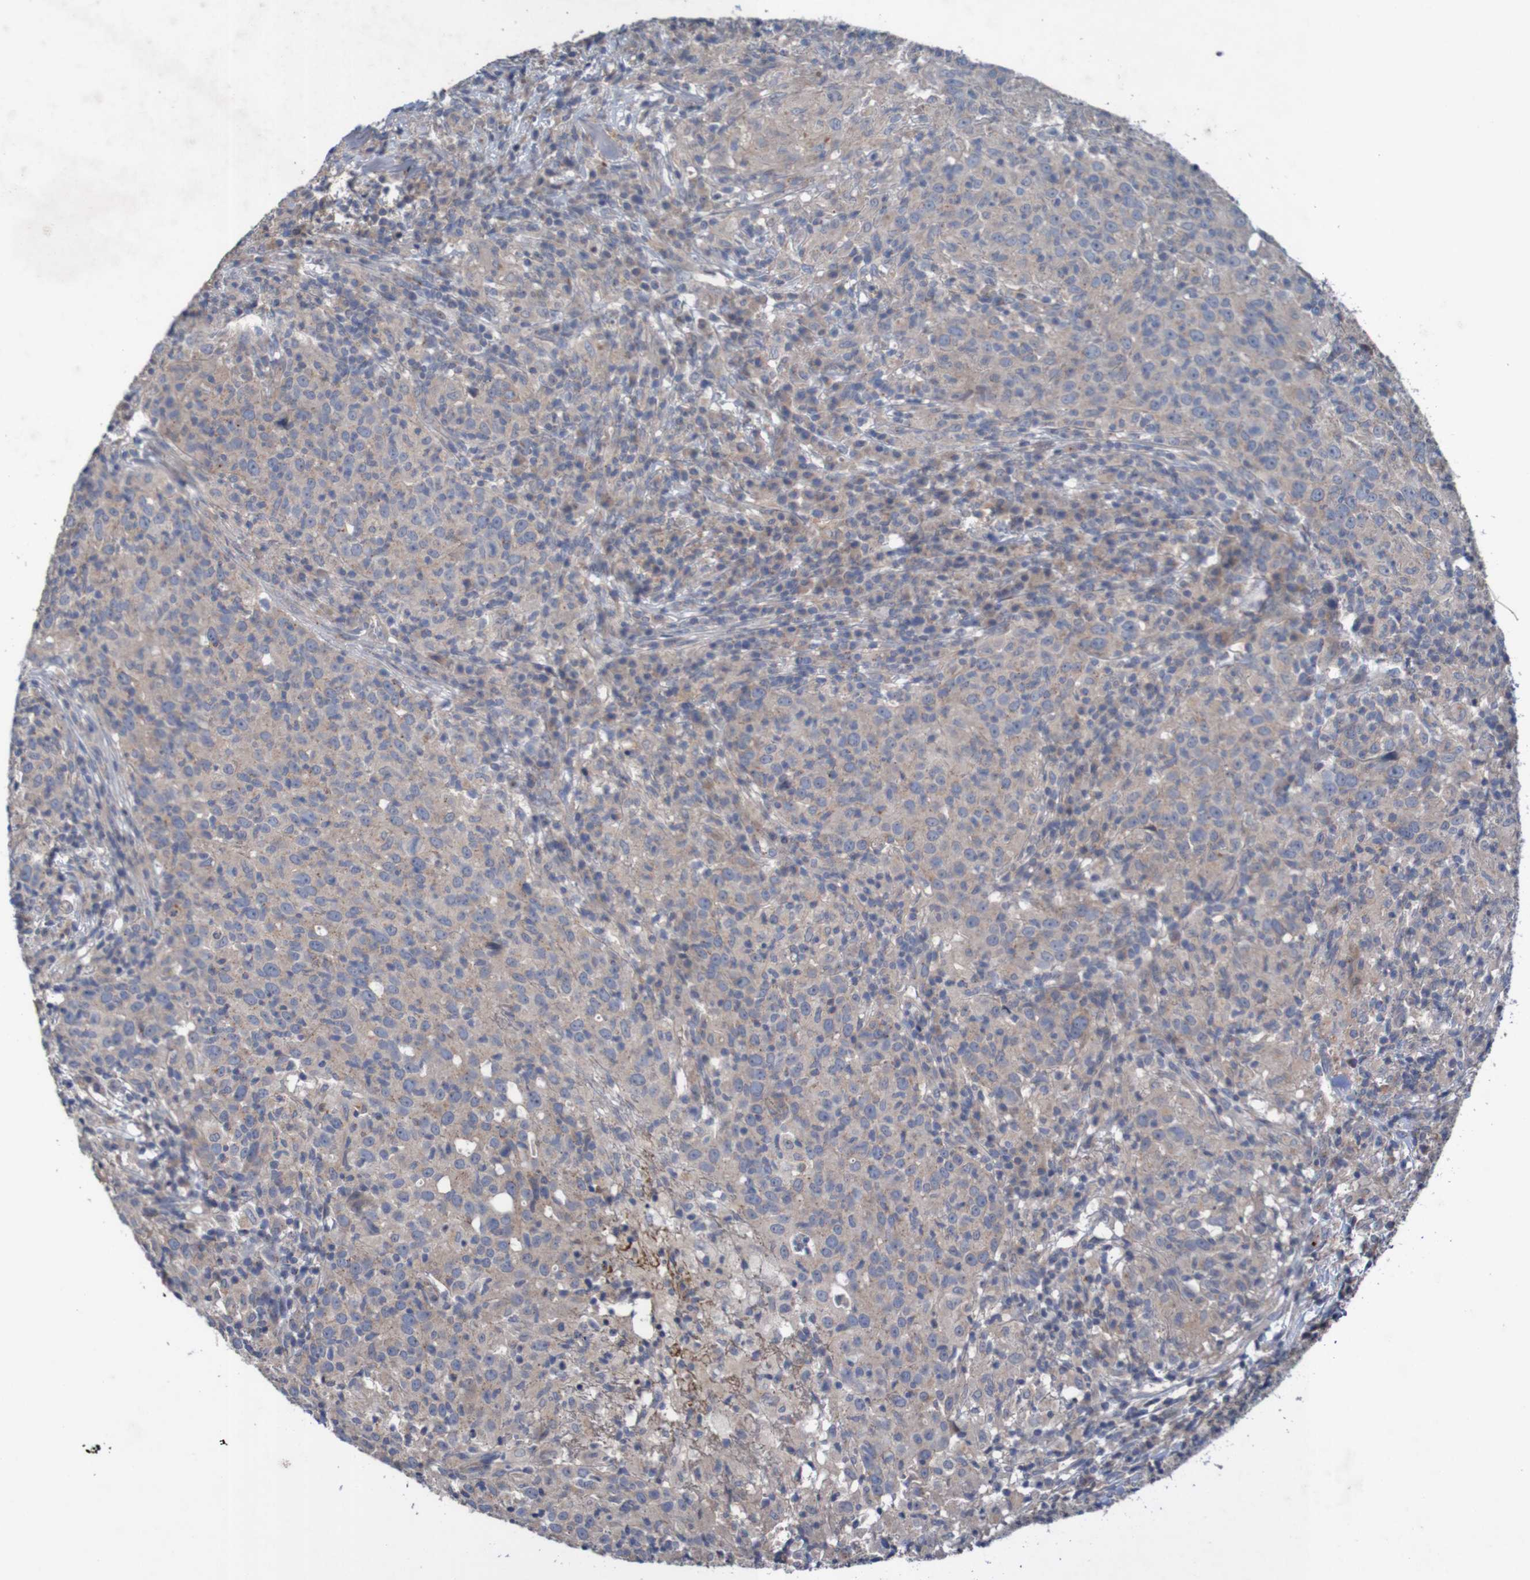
{"staining": {"intensity": "weak", "quantity": ">75%", "location": "cytoplasmic/membranous"}, "tissue": "head and neck cancer", "cell_type": "Tumor cells", "image_type": "cancer", "snomed": [{"axis": "morphology", "description": "Adenocarcinoma, NOS"}, {"axis": "topography", "description": "Salivary gland"}, {"axis": "topography", "description": "Head-Neck"}], "caption": "A photomicrograph showing weak cytoplasmic/membranous positivity in about >75% of tumor cells in head and neck cancer (adenocarcinoma), as visualized by brown immunohistochemical staining.", "gene": "ANGPT4", "patient": {"sex": "female", "age": 65}}